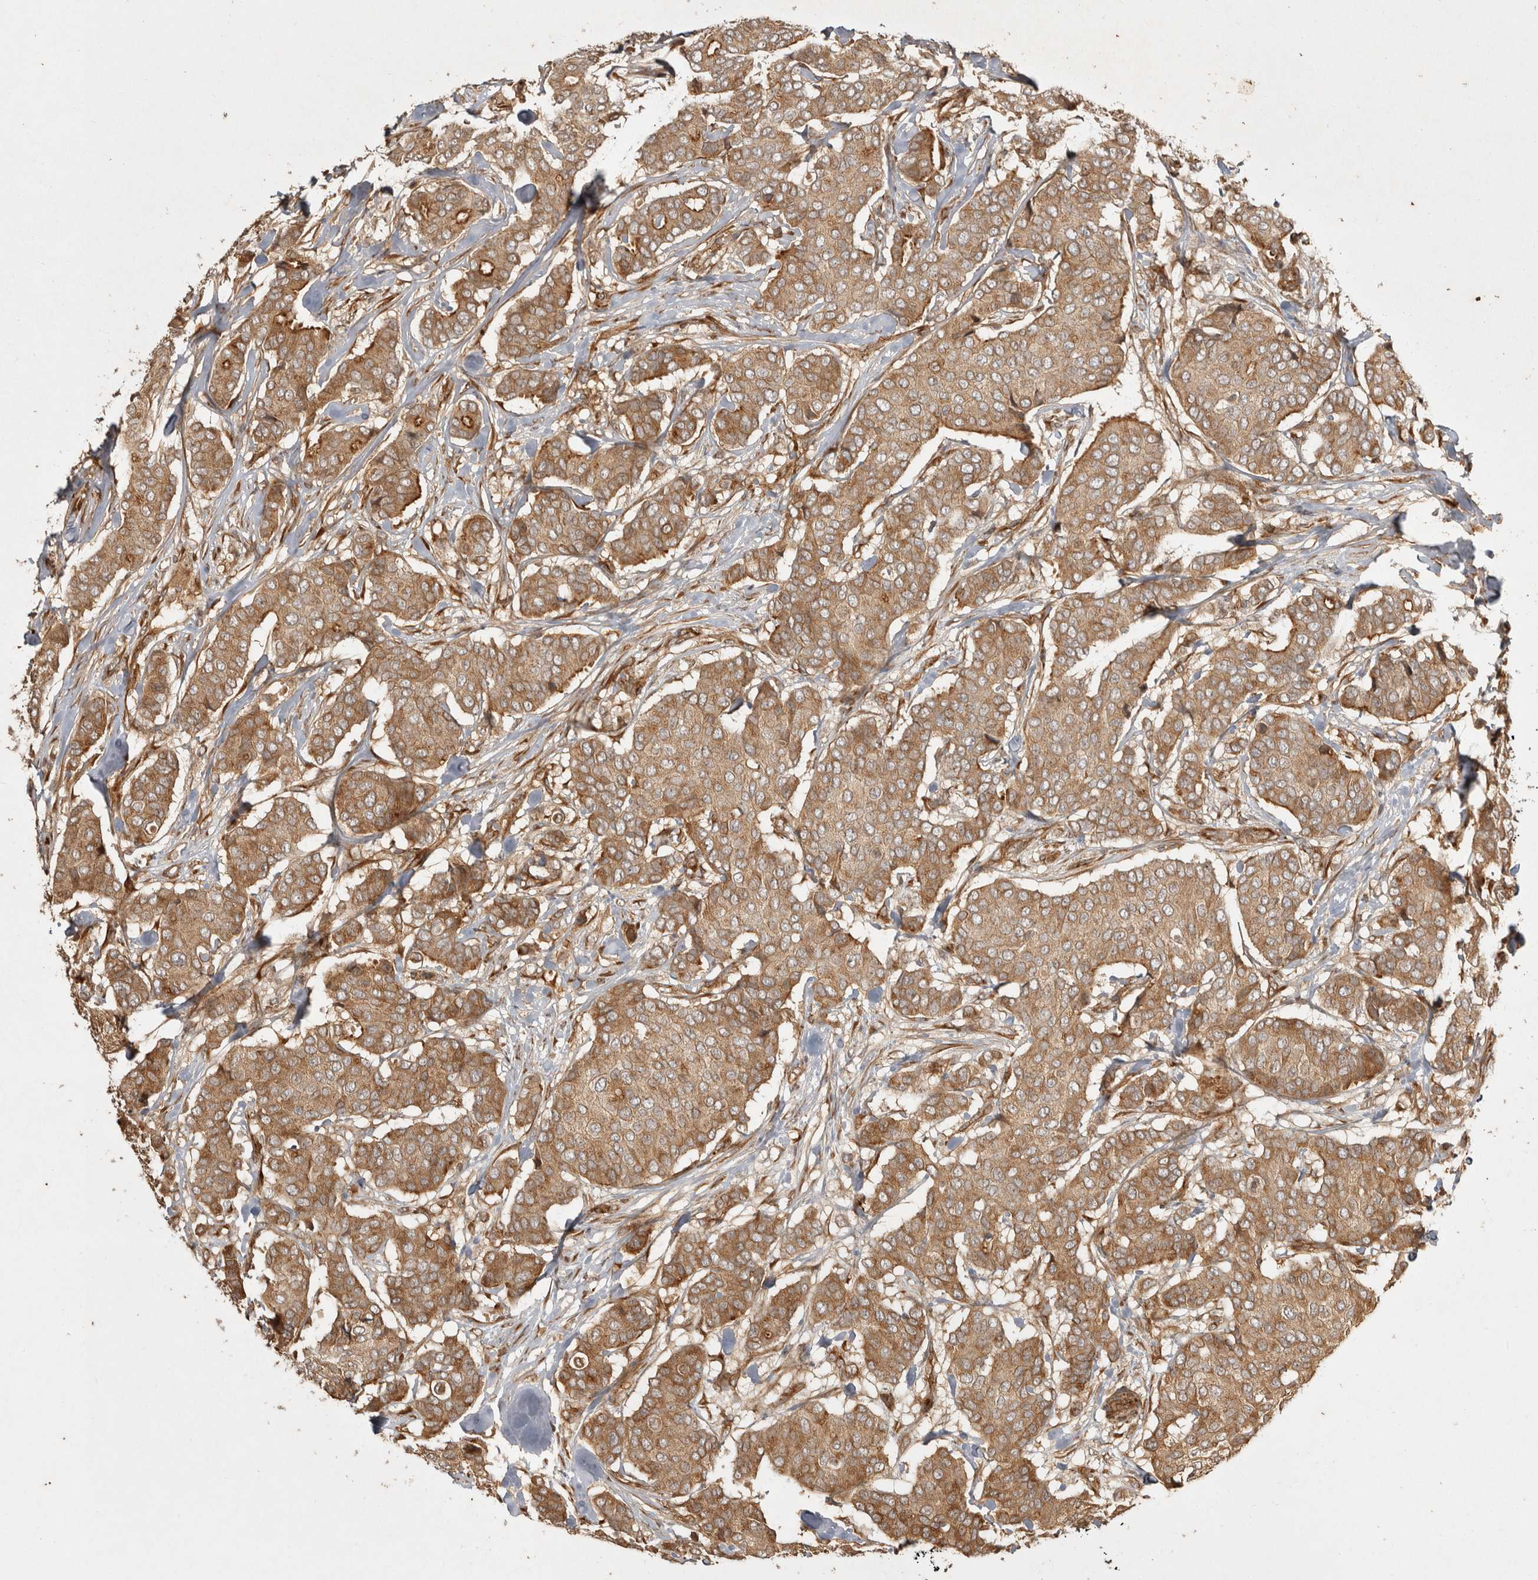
{"staining": {"intensity": "moderate", "quantity": ">75%", "location": "cytoplasmic/membranous"}, "tissue": "breast cancer", "cell_type": "Tumor cells", "image_type": "cancer", "snomed": [{"axis": "morphology", "description": "Duct carcinoma"}, {"axis": "topography", "description": "Breast"}], "caption": "Breast intraductal carcinoma was stained to show a protein in brown. There is medium levels of moderate cytoplasmic/membranous staining in approximately >75% of tumor cells.", "gene": "CAMSAP2", "patient": {"sex": "female", "age": 75}}